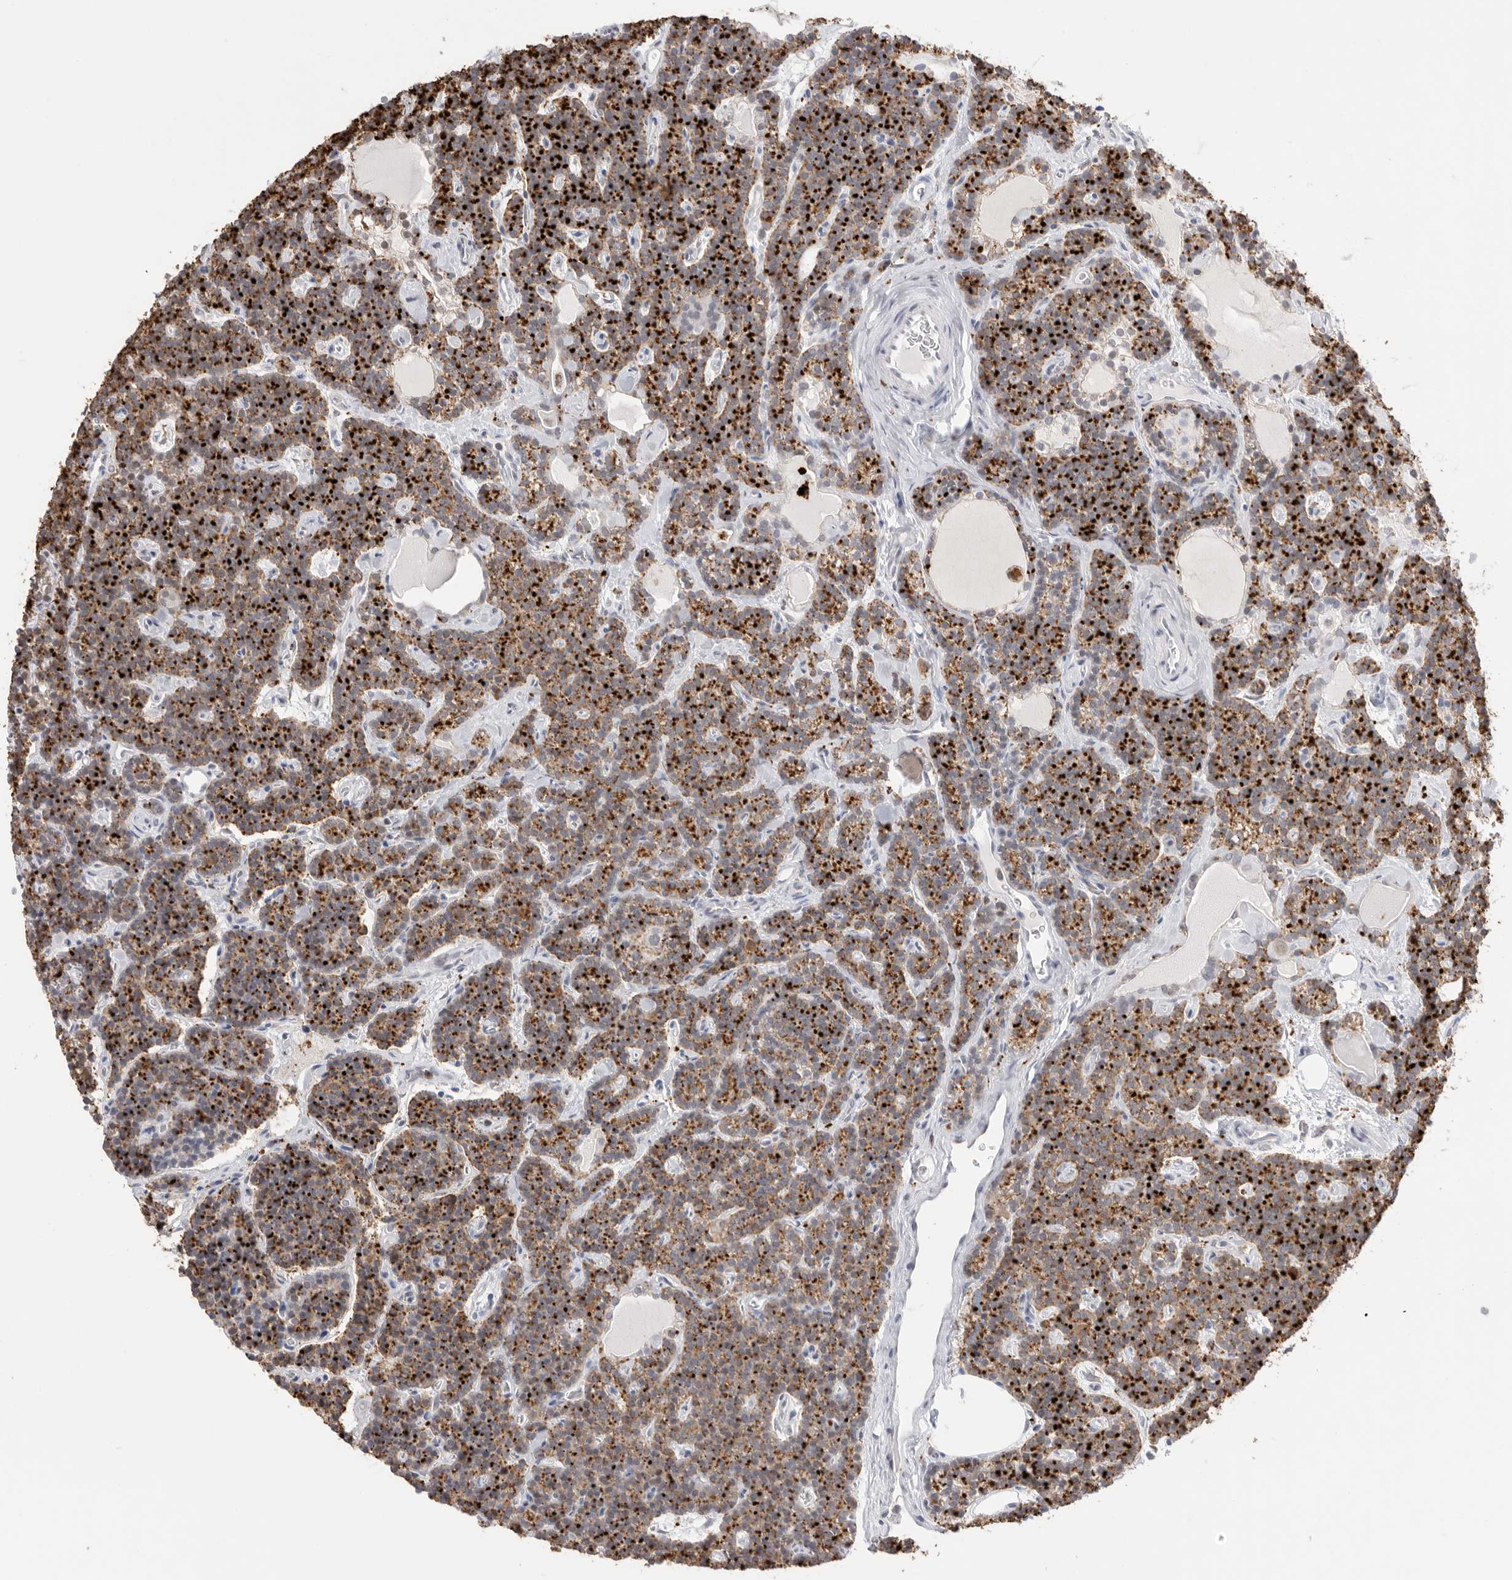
{"staining": {"intensity": "strong", "quantity": ">75%", "location": "cytoplasmic/membranous"}, "tissue": "parathyroid gland", "cell_type": "Glandular cells", "image_type": "normal", "snomed": [{"axis": "morphology", "description": "Normal tissue, NOS"}, {"axis": "topography", "description": "Parathyroid gland"}], "caption": "A high-resolution photomicrograph shows immunohistochemistry (IHC) staining of normal parathyroid gland, which demonstrates strong cytoplasmic/membranous expression in approximately >75% of glandular cells.", "gene": "GGH", "patient": {"sex": "male", "age": 42}}